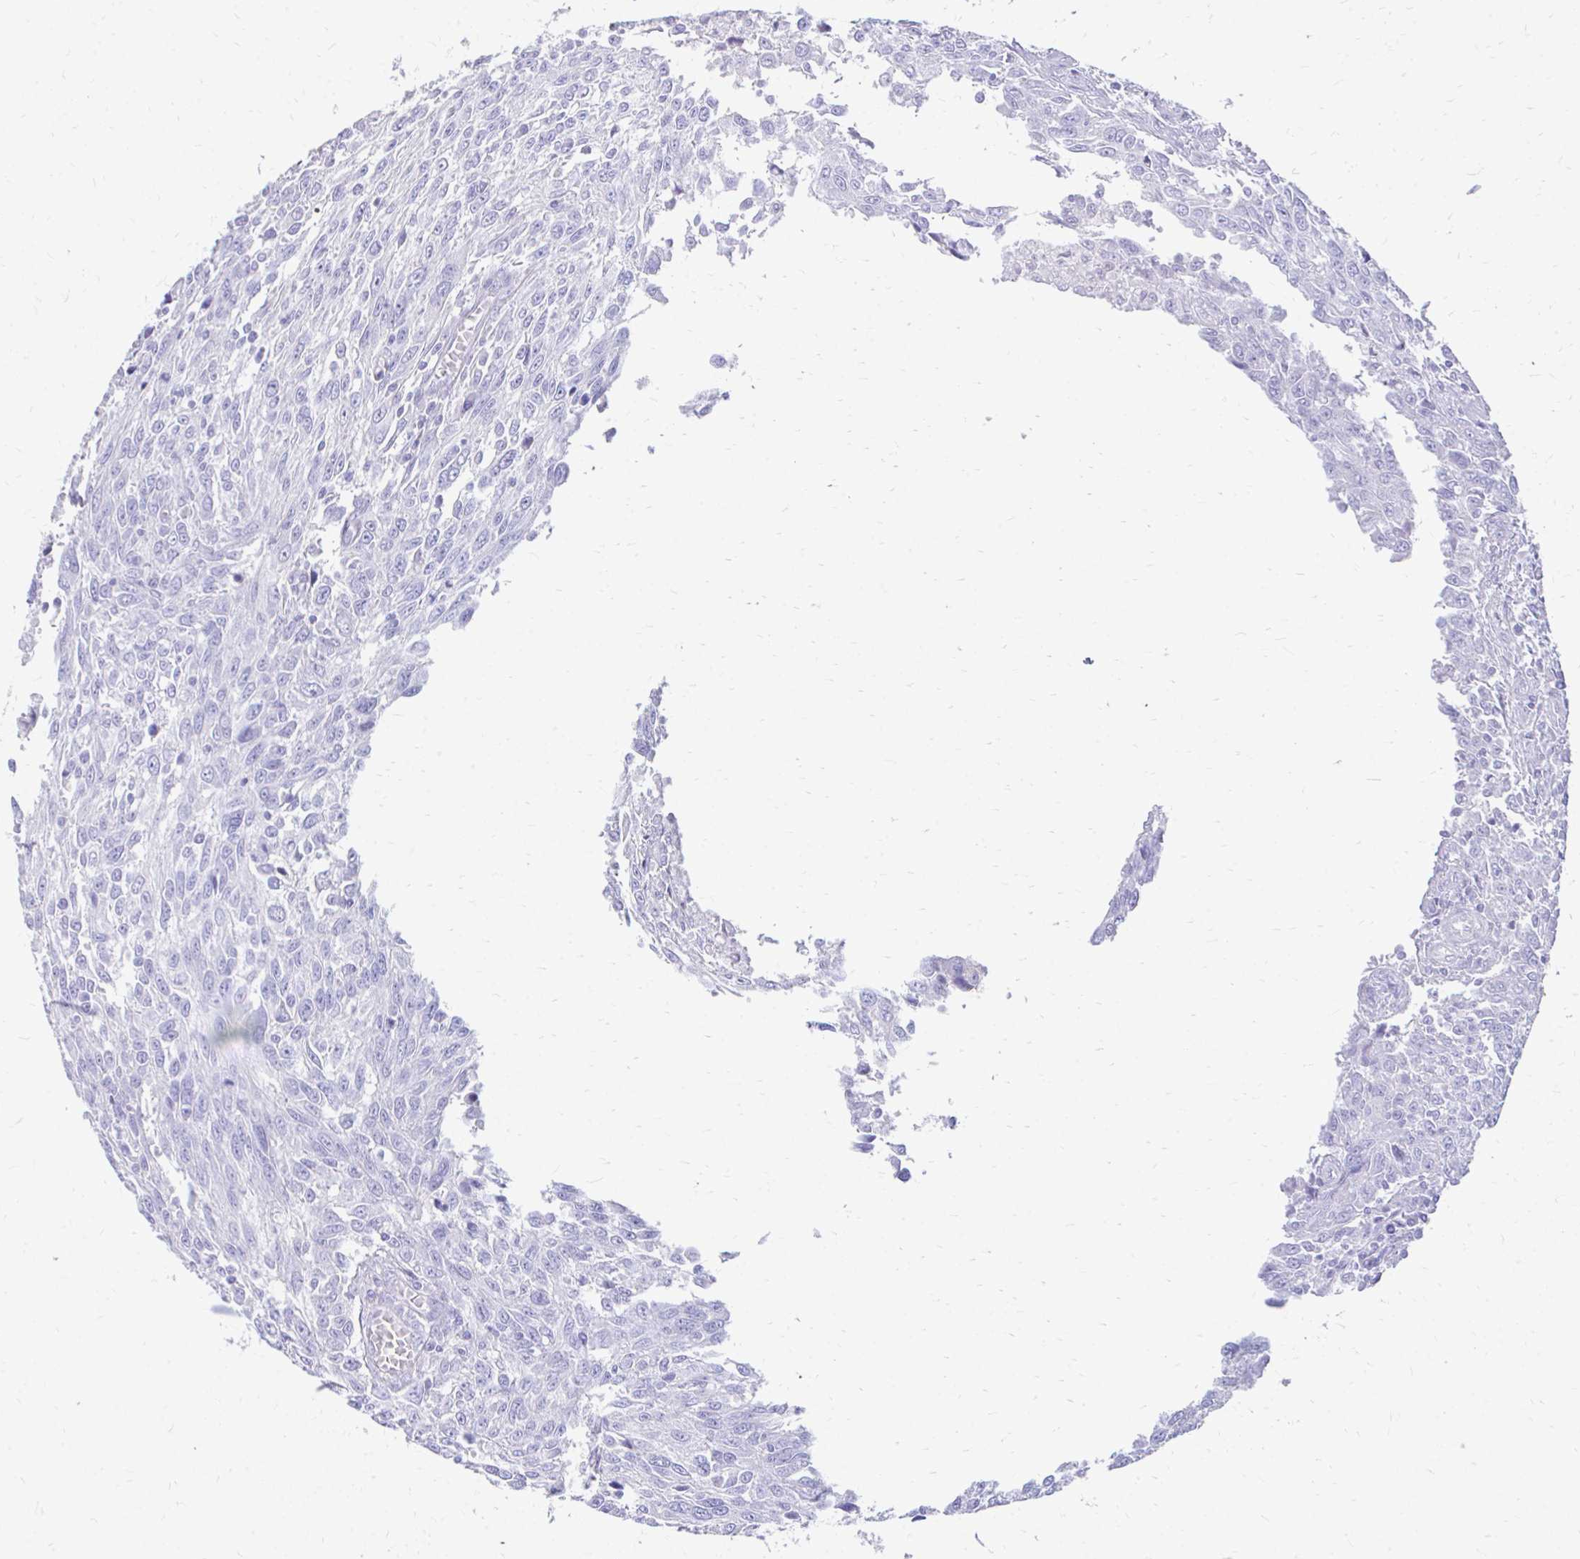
{"staining": {"intensity": "negative", "quantity": "none", "location": "none"}, "tissue": "breast cancer", "cell_type": "Tumor cells", "image_type": "cancer", "snomed": [{"axis": "morphology", "description": "Duct carcinoma"}, {"axis": "topography", "description": "Breast"}], "caption": "Breast cancer (invasive ductal carcinoma) stained for a protein using IHC demonstrates no staining tumor cells.", "gene": "KRIT1", "patient": {"sex": "female", "age": 50}}